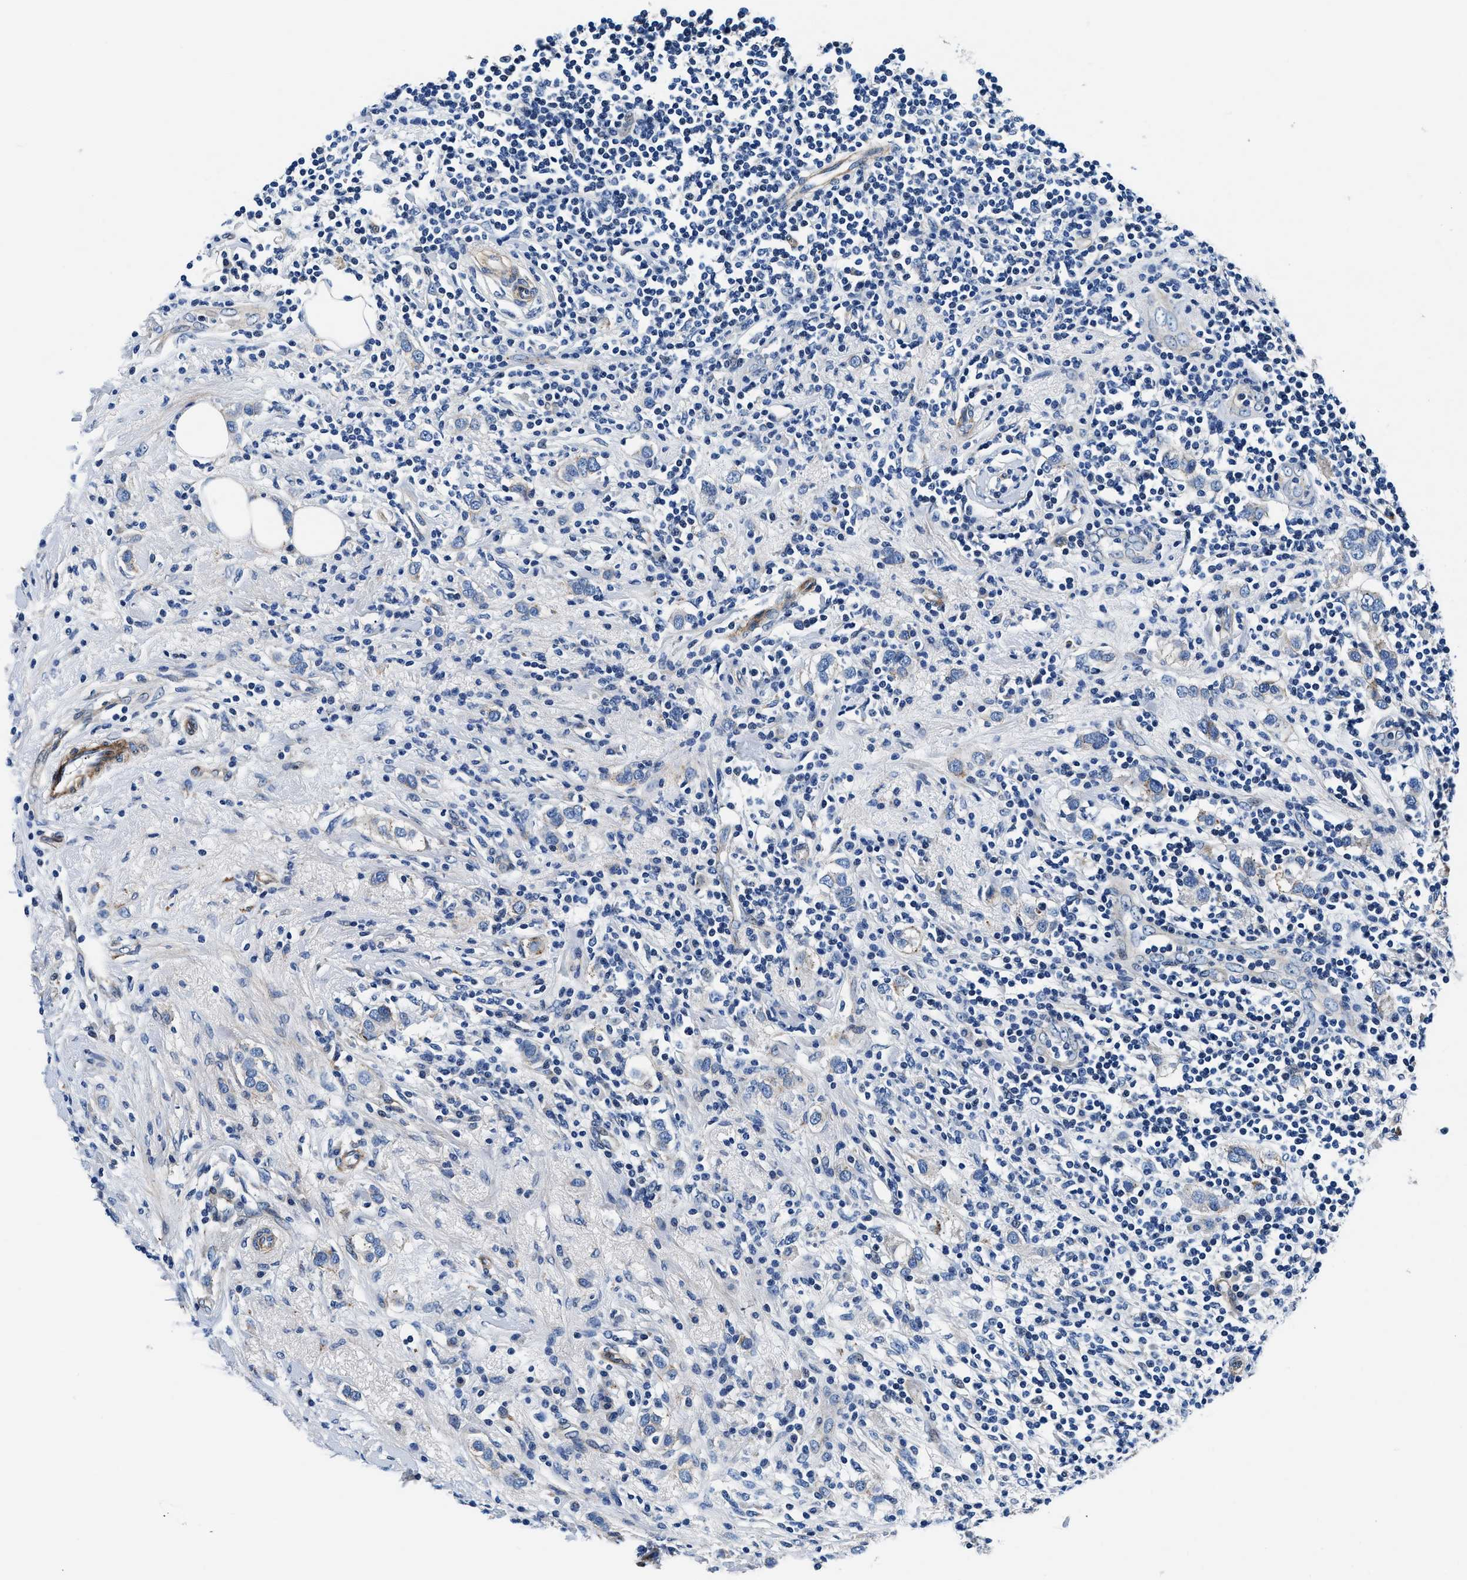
{"staining": {"intensity": "weak", "quantity": "<25%", "location": "cytoplasmic/membranous"}, "tissue": "breast cancer", "cell_type": "Tumor cells", "image_type": "cancer", "snomed": [{"axis": "morphology", "description": "Duct carcinoma"}, {"axis": "topography", "description": "Breast"}], "caption": "This histopathology image is of breast cancer stained with immunohistochemistry (IHC) to label a protein in brown with the nuclei are counter-stained blue. There is no positivity in tumor cells. (Brightfield microscopy of DAB (3,3'-diaminobenzidine) IHC at high magnification).", "gene": "DAG1", "patient": {"sex": "female", "age": 50}}